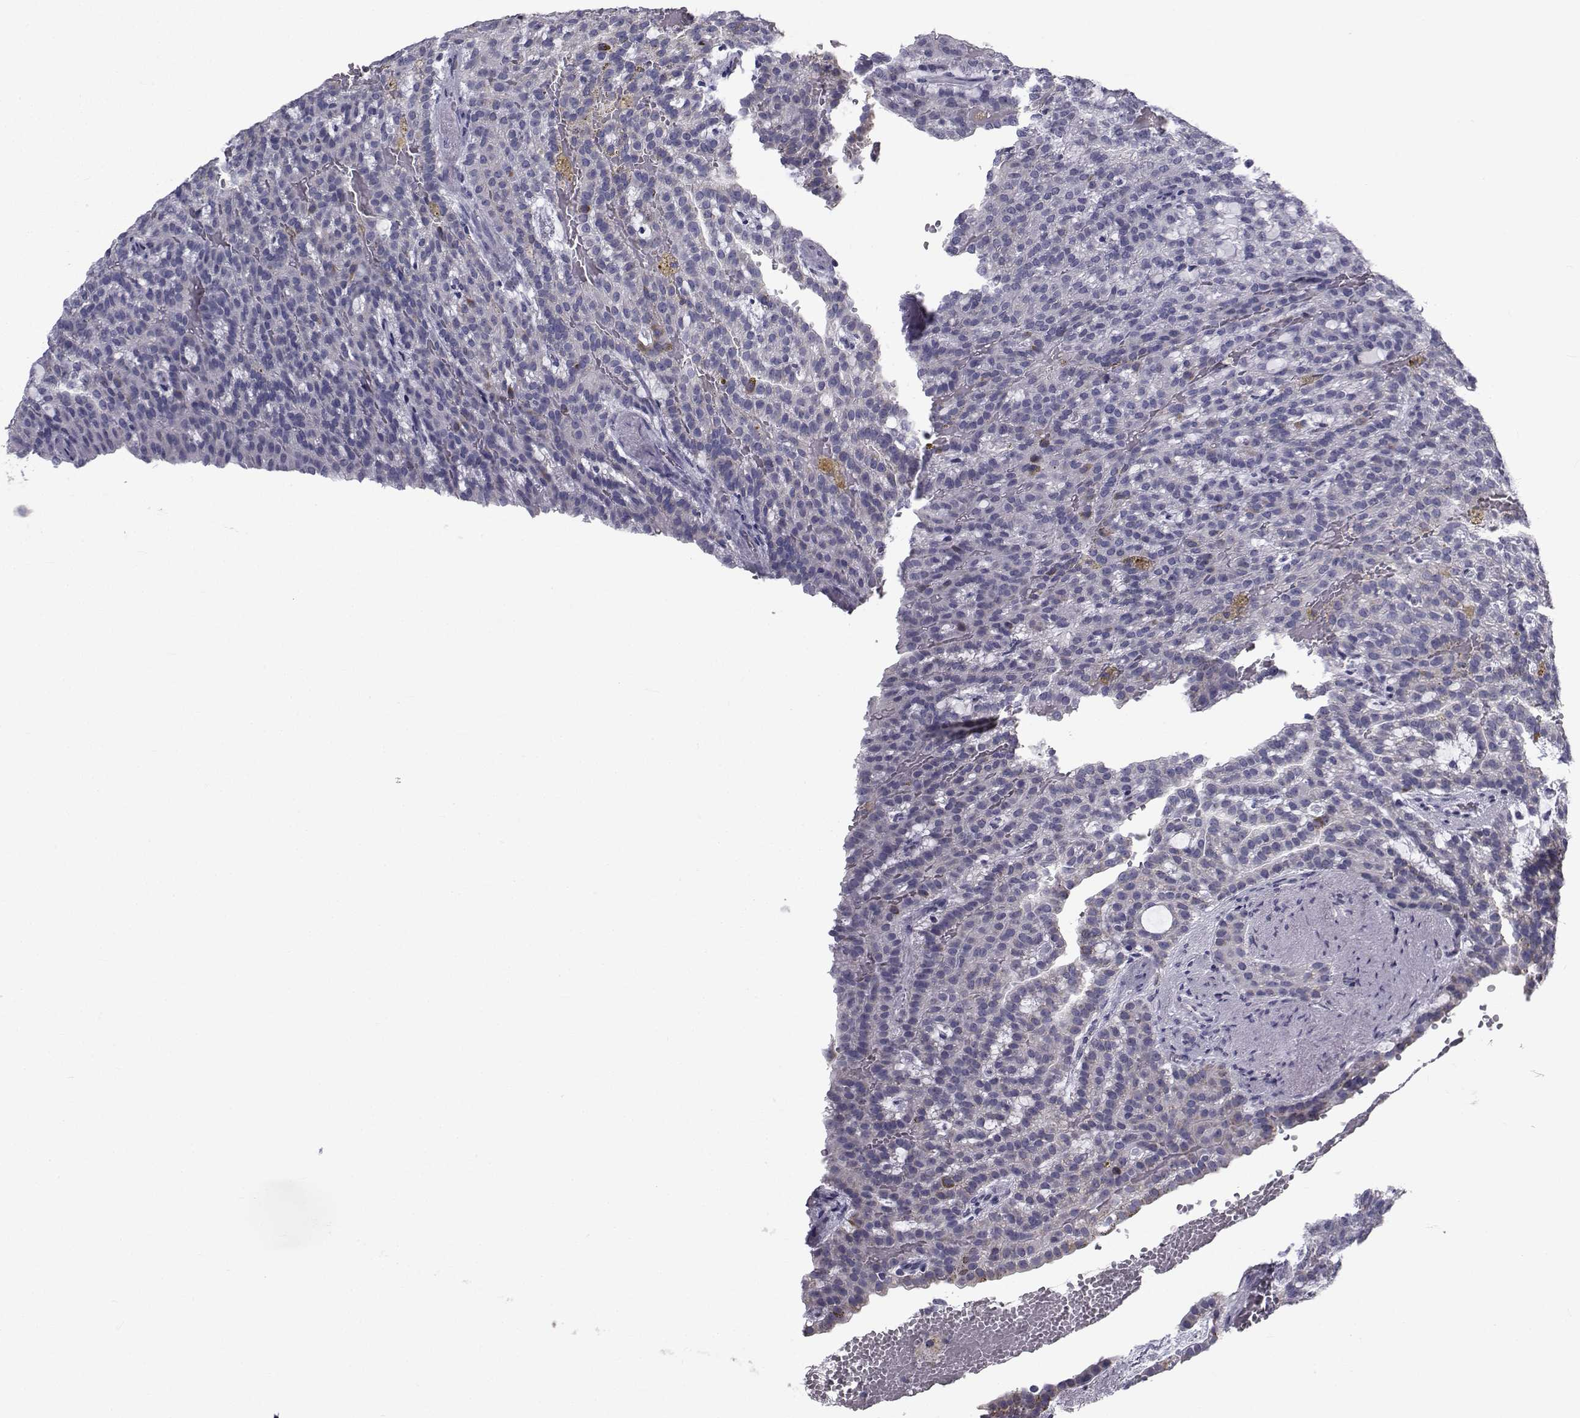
{"staining": {"intensity": "negative", "quantity": "none", "location": "none"}, "tissue": "renal cancer", "cell_type": "Tumor cells", "image_type": "cancer", "snomed": [{"axis": "morphology", "description": "Adenocarcinoma, NOS"}, {"axis": "topography", "description": "Kidney"}], "caption": "Tumor cells show no significant expression in renal cancer.", "gene": "FDXR", "patient": {"sex": "male", "age": 63}}